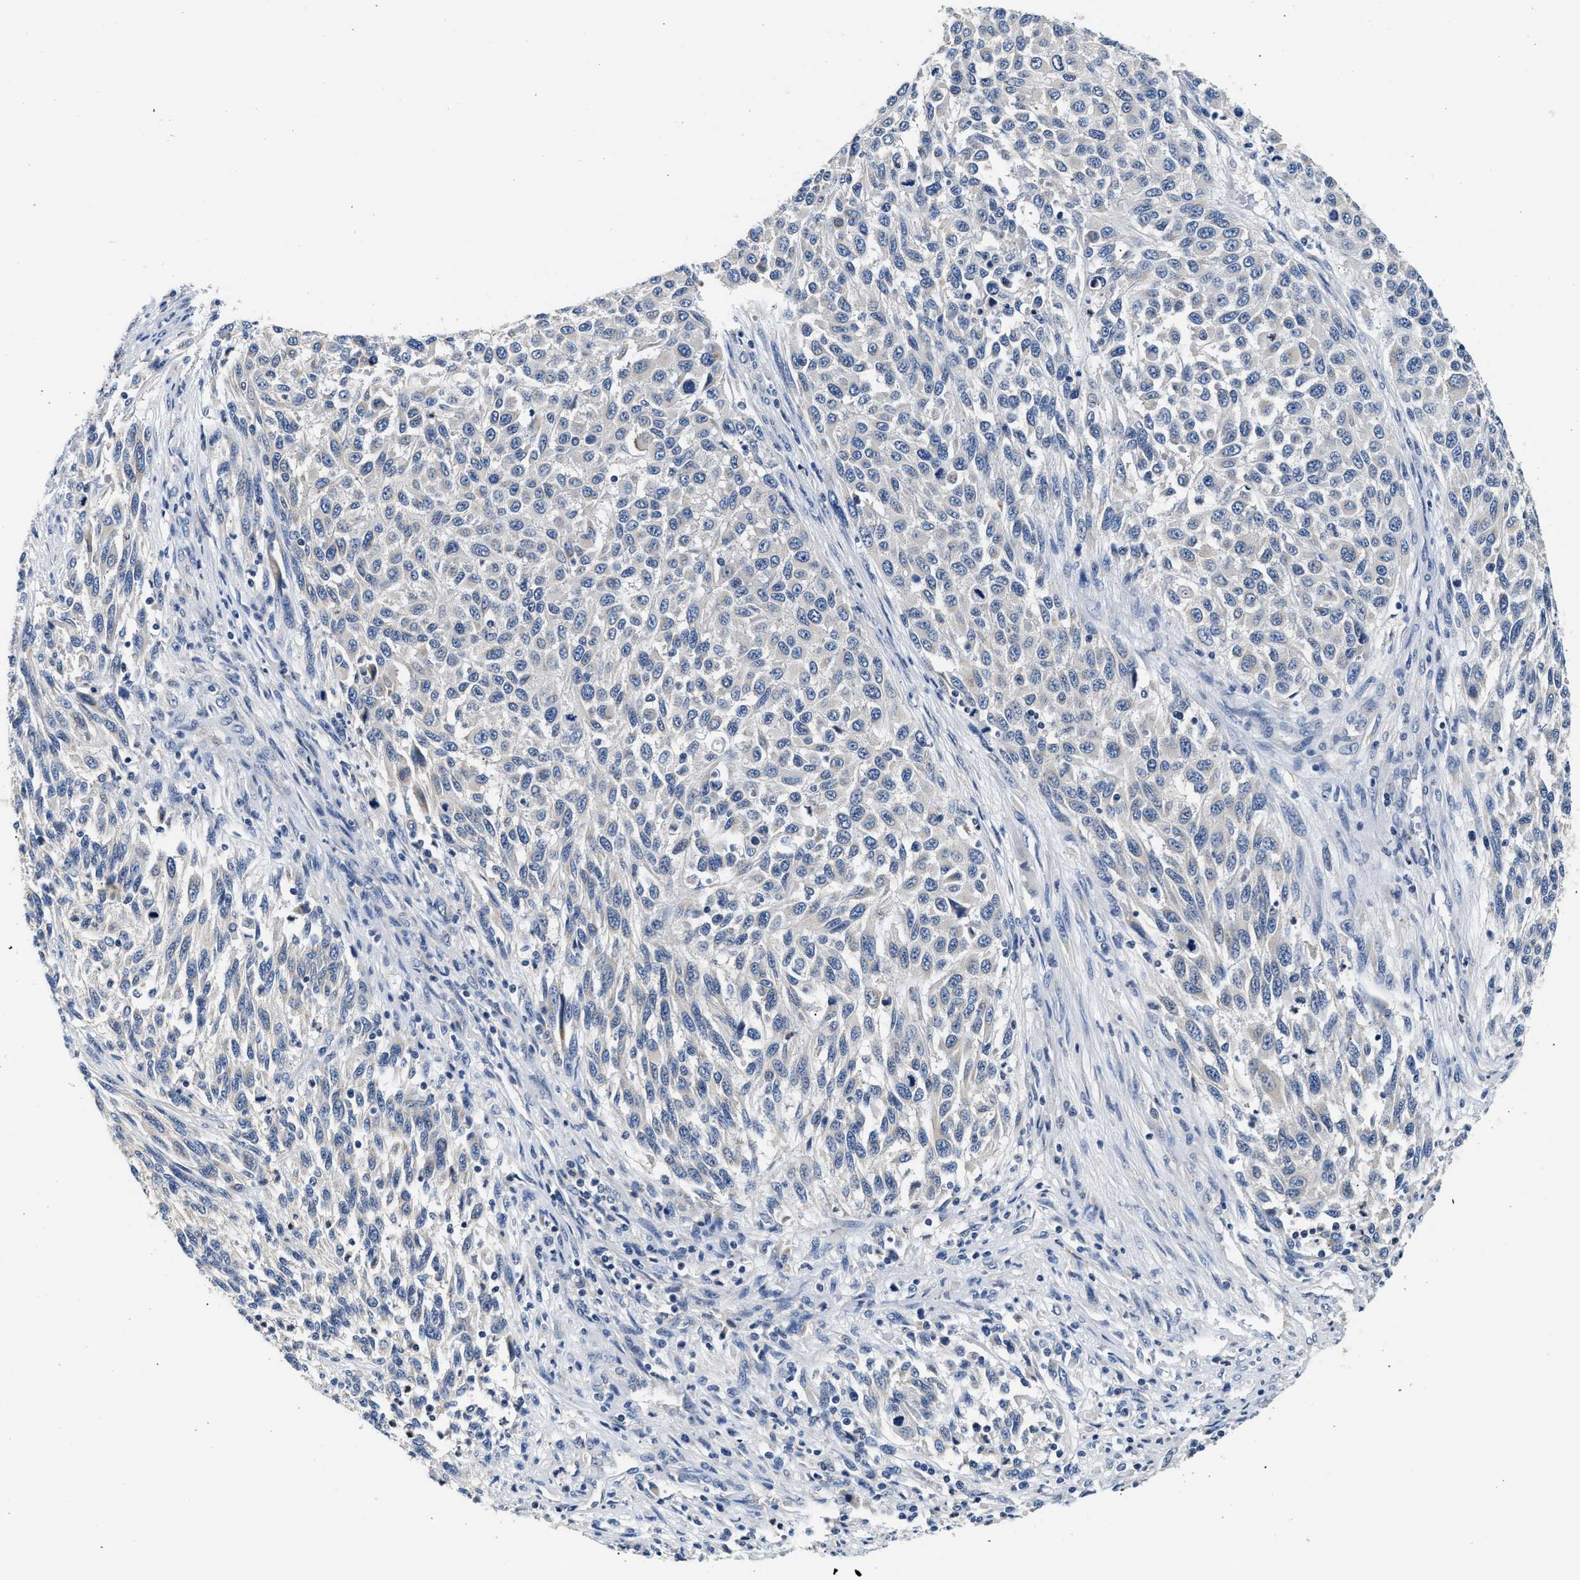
{"staining": {"intensity": "negative", "quantity": "none", "location": "none"}, "tissue": "melanoma", "cell_type": "Tumor cells", "image_type": "cancer", "snomed": [{"axis": "morphology", "description": "Malignant melanoma, Metastatic site"}, {"axis": "topography", "description": "Lymph node"}], "caption": "Melanoma stained for a protein using immunohistochemistry (IHC) displays no staining tumor cells.", "gene": "FAM185A", "patient": {"sex": "male", "age": 61}}